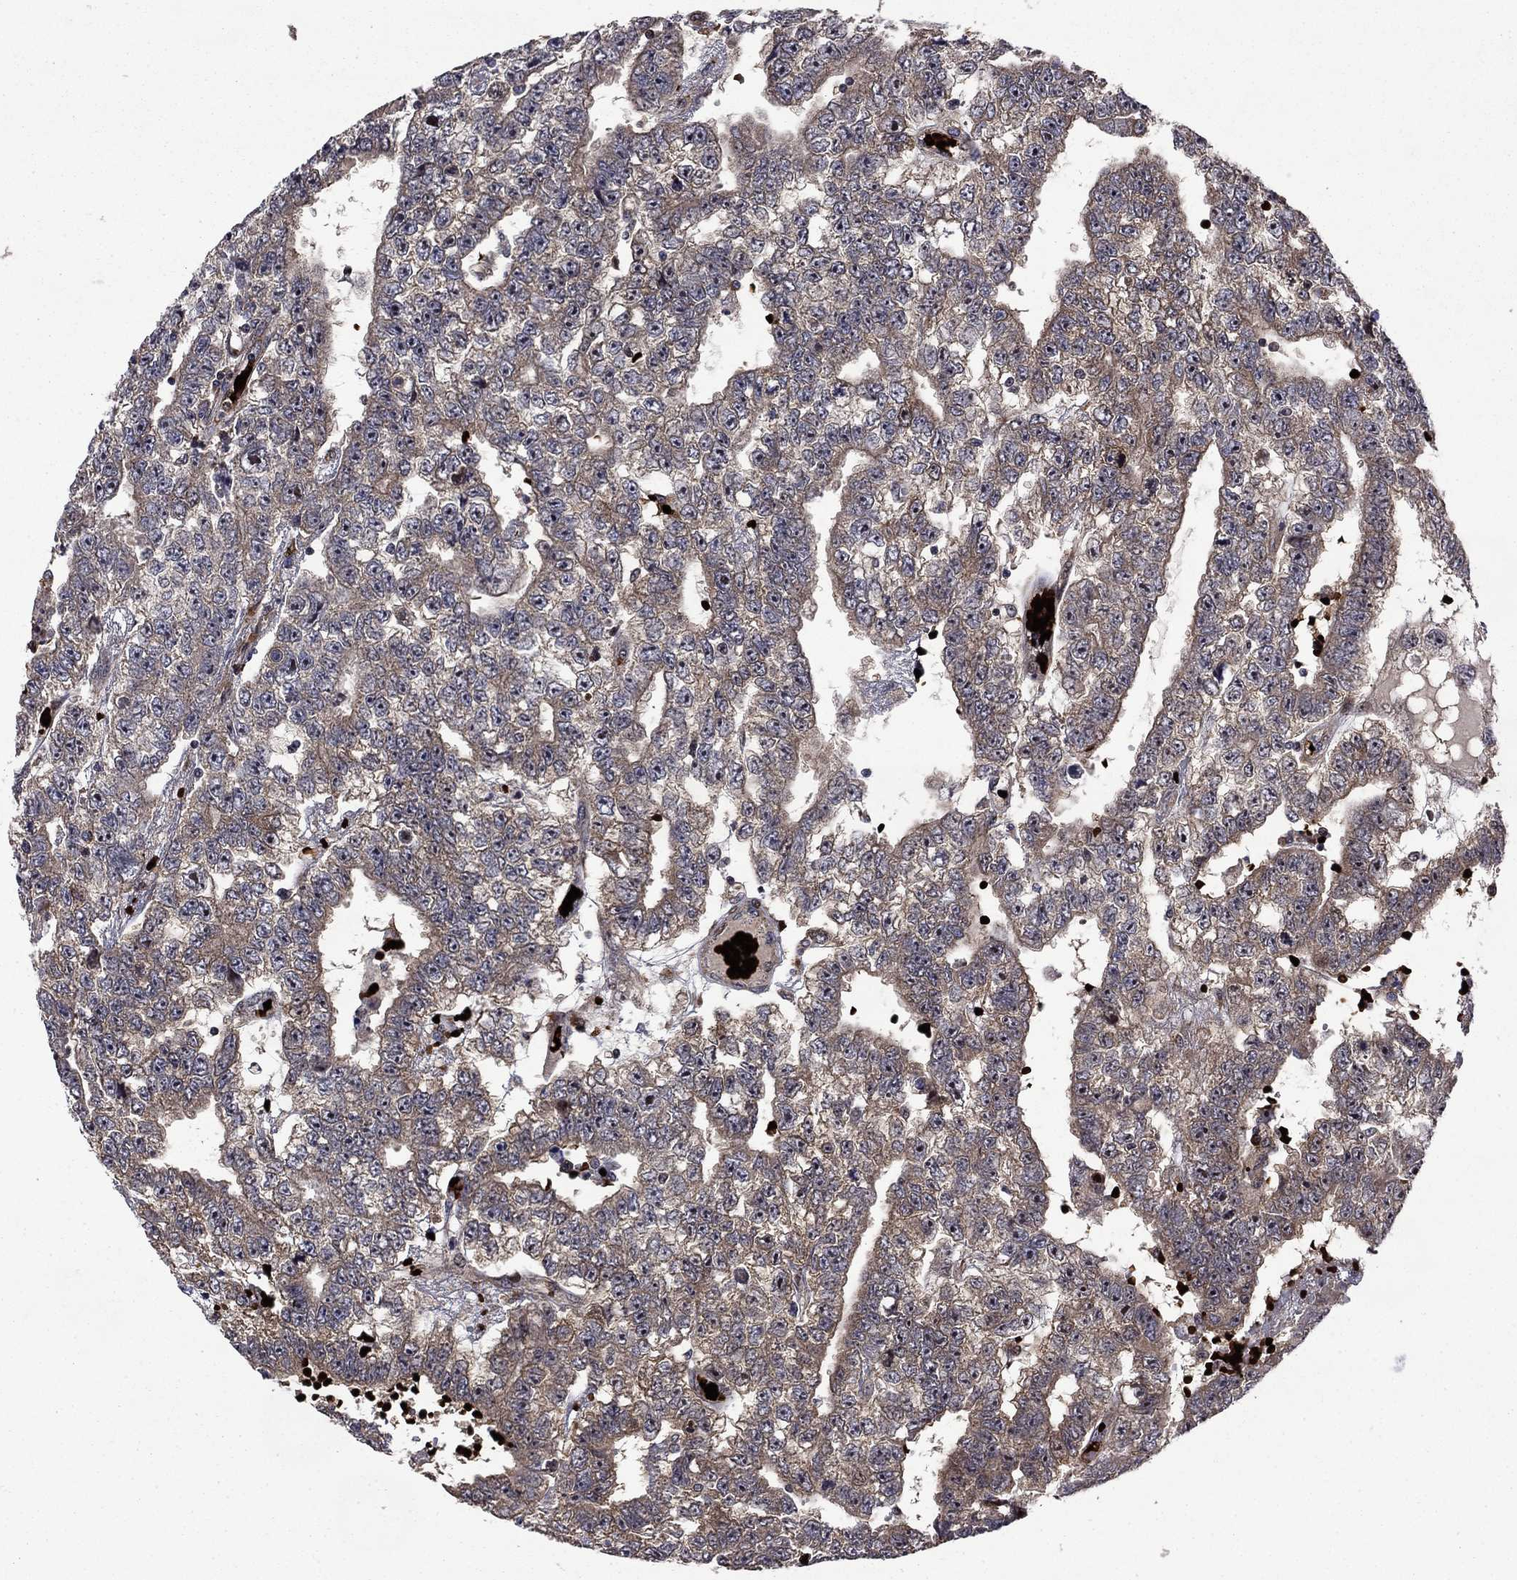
{"staining": {"intensity": "weak", "quantity": "25%-75%", "location": "cytoplasmic/membranous"}, "tissue": "testis cancer", "cell_type": "Tumor cells", "image_type": "cancer", "snomed": [{"axis": "morphology", "description": "Carcinoma, Embryonal, NOS"}, {"axis": "topography", "description": "Testis"}], "caption": "Testis embryonal carcinoma stained for a protein demonstrates weak cytoplasmic/membranous positivity in tumor cells. The staining was performed using DAB, with brown indicating positive protein expression. Nuclei are stained blue with hematoxylin.", "gene": "AGTPBP1", "patient": {"sex": "male", "age": 25}}